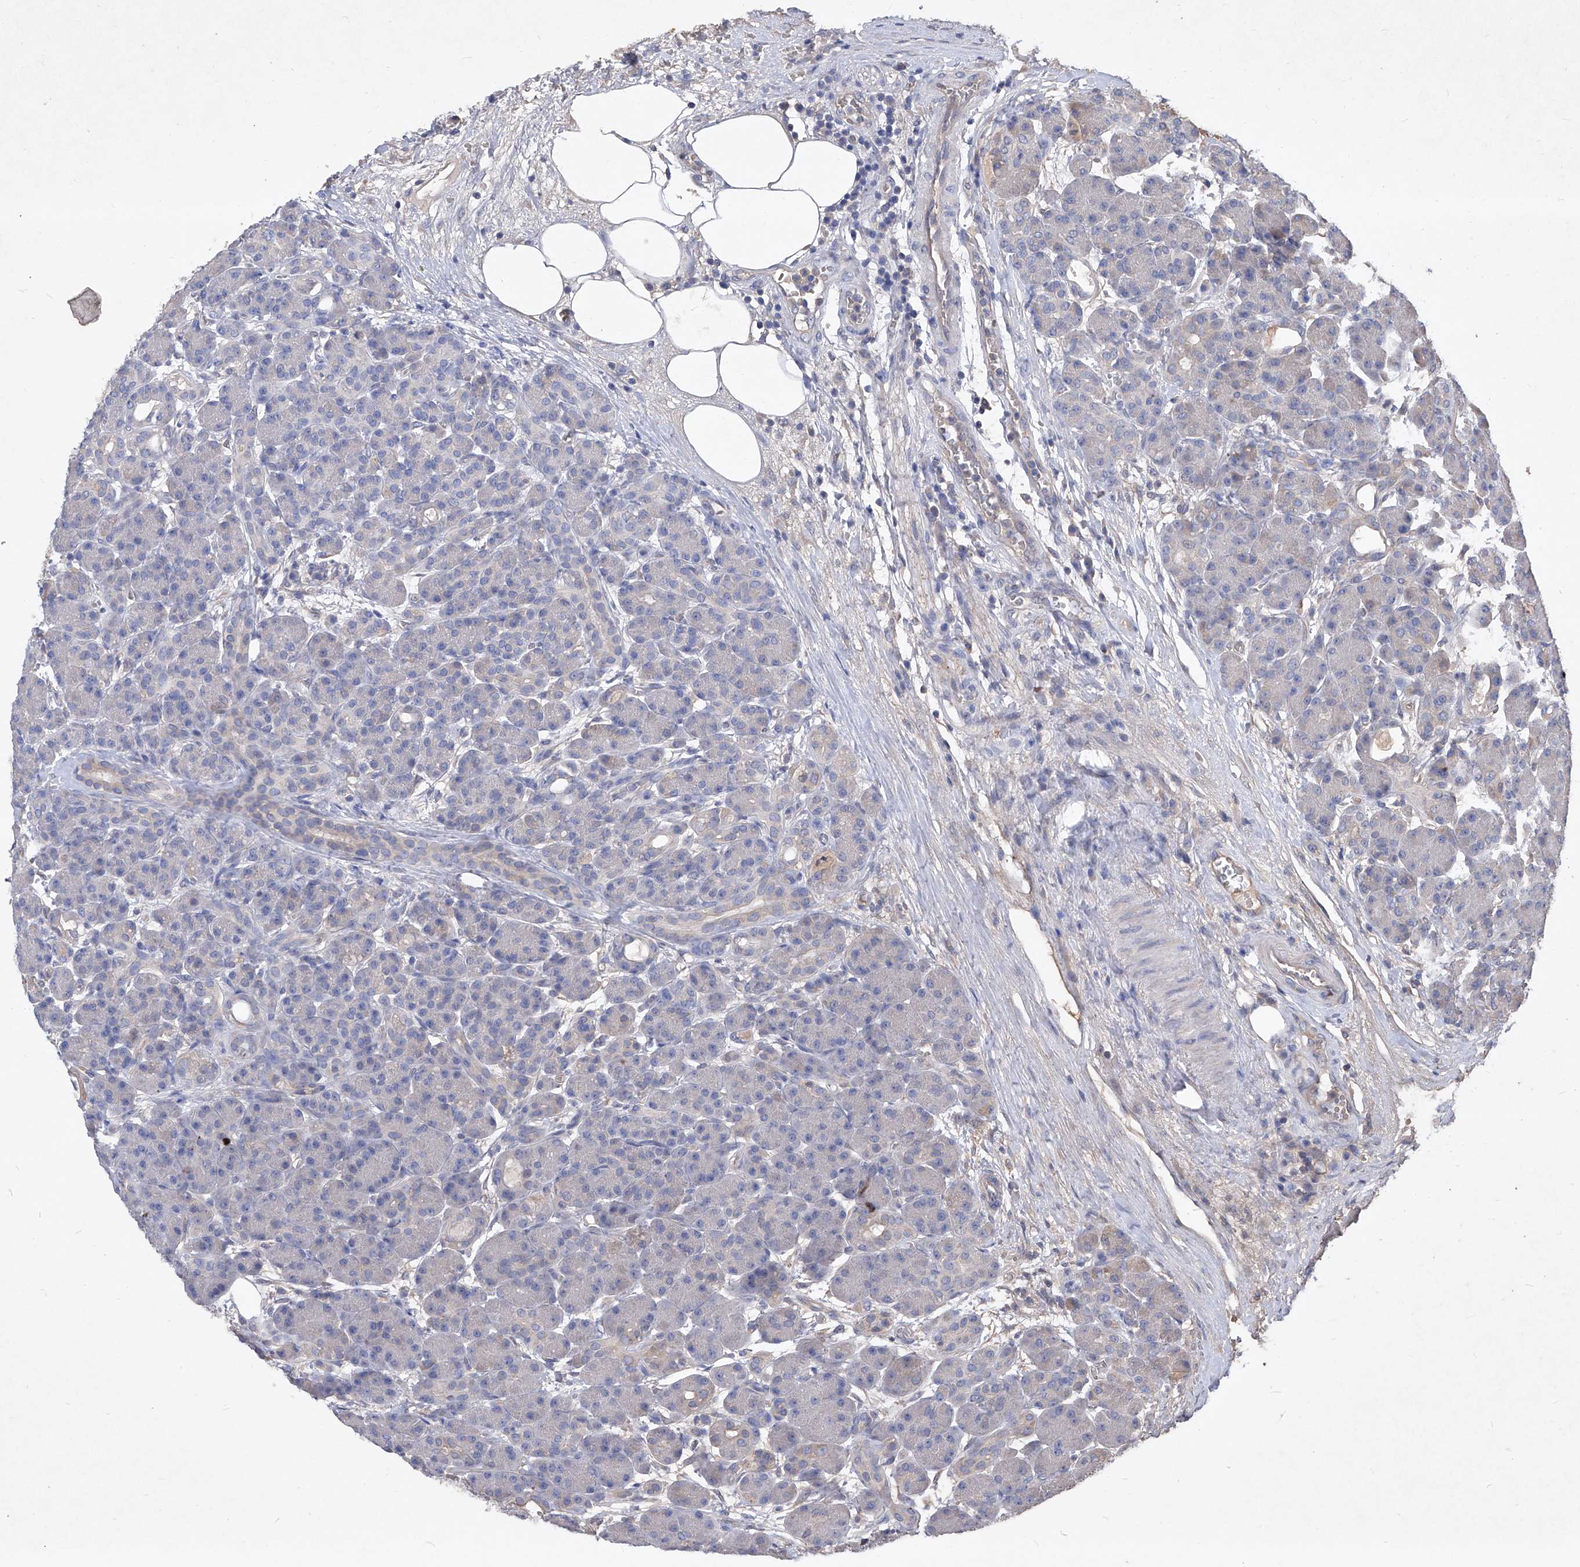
{"staining": {"intensity": "negative", "quantity": "none", "location": "none"}, "tissue": "pancreas", "cell_type": "Exocrine glandular cells", "image_type": "normal", "snomed": [{"axis": "morphology", "description": "Normal tissue, NOS"}, {"axis": "topography", "description": "Pancreas"}], "caption": "An immunohistochemistry image of benign pancreas is shown. There is no staining in exocrine glandular cells of pancreas.", "gene": "SYNGR1", "patient": {"sex": "male", "age": 63}}